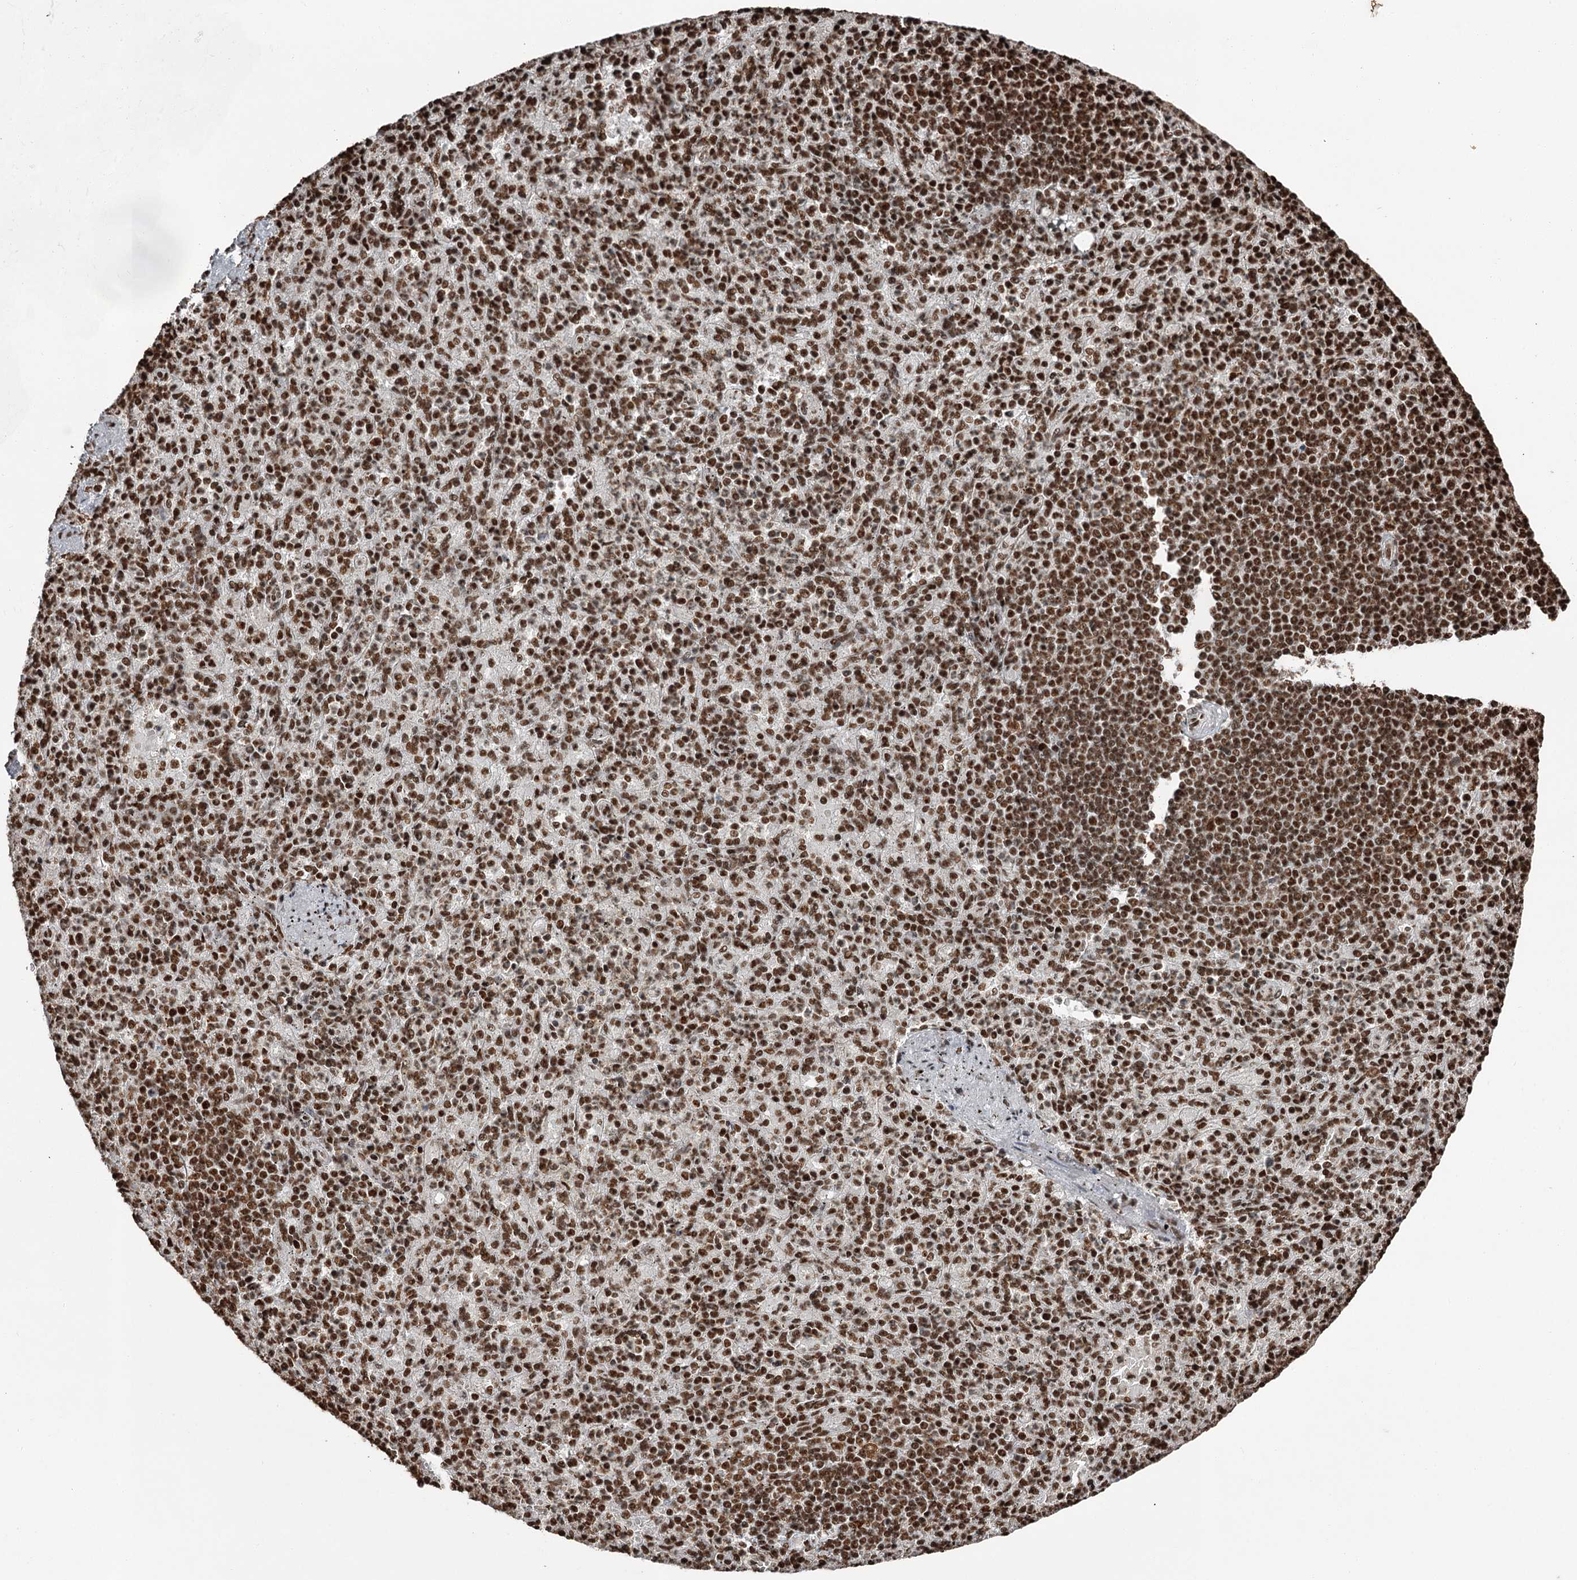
{"staining": {"intensity": "strong", "quantity": ">75%", "location": "nuclear"}, "tissue": "spleen", "cell_type": "Cells in red pulp", "image_type": "normal", "snomed": [{"axis": "morphology", "description": "Normal tissue, NOS"}, {"axis": "topography", "description": "Spleen"}], "caption": "IHC photomicrograph of benign spleen: human spleen stained using IHC reveals high levels of strong protein expression localized specifically in the nuclear of cells in red pulp, appearing as a nuclear brown color.", "gene": "RBBP7", "patient": {"sex": "female", "age": 74}}